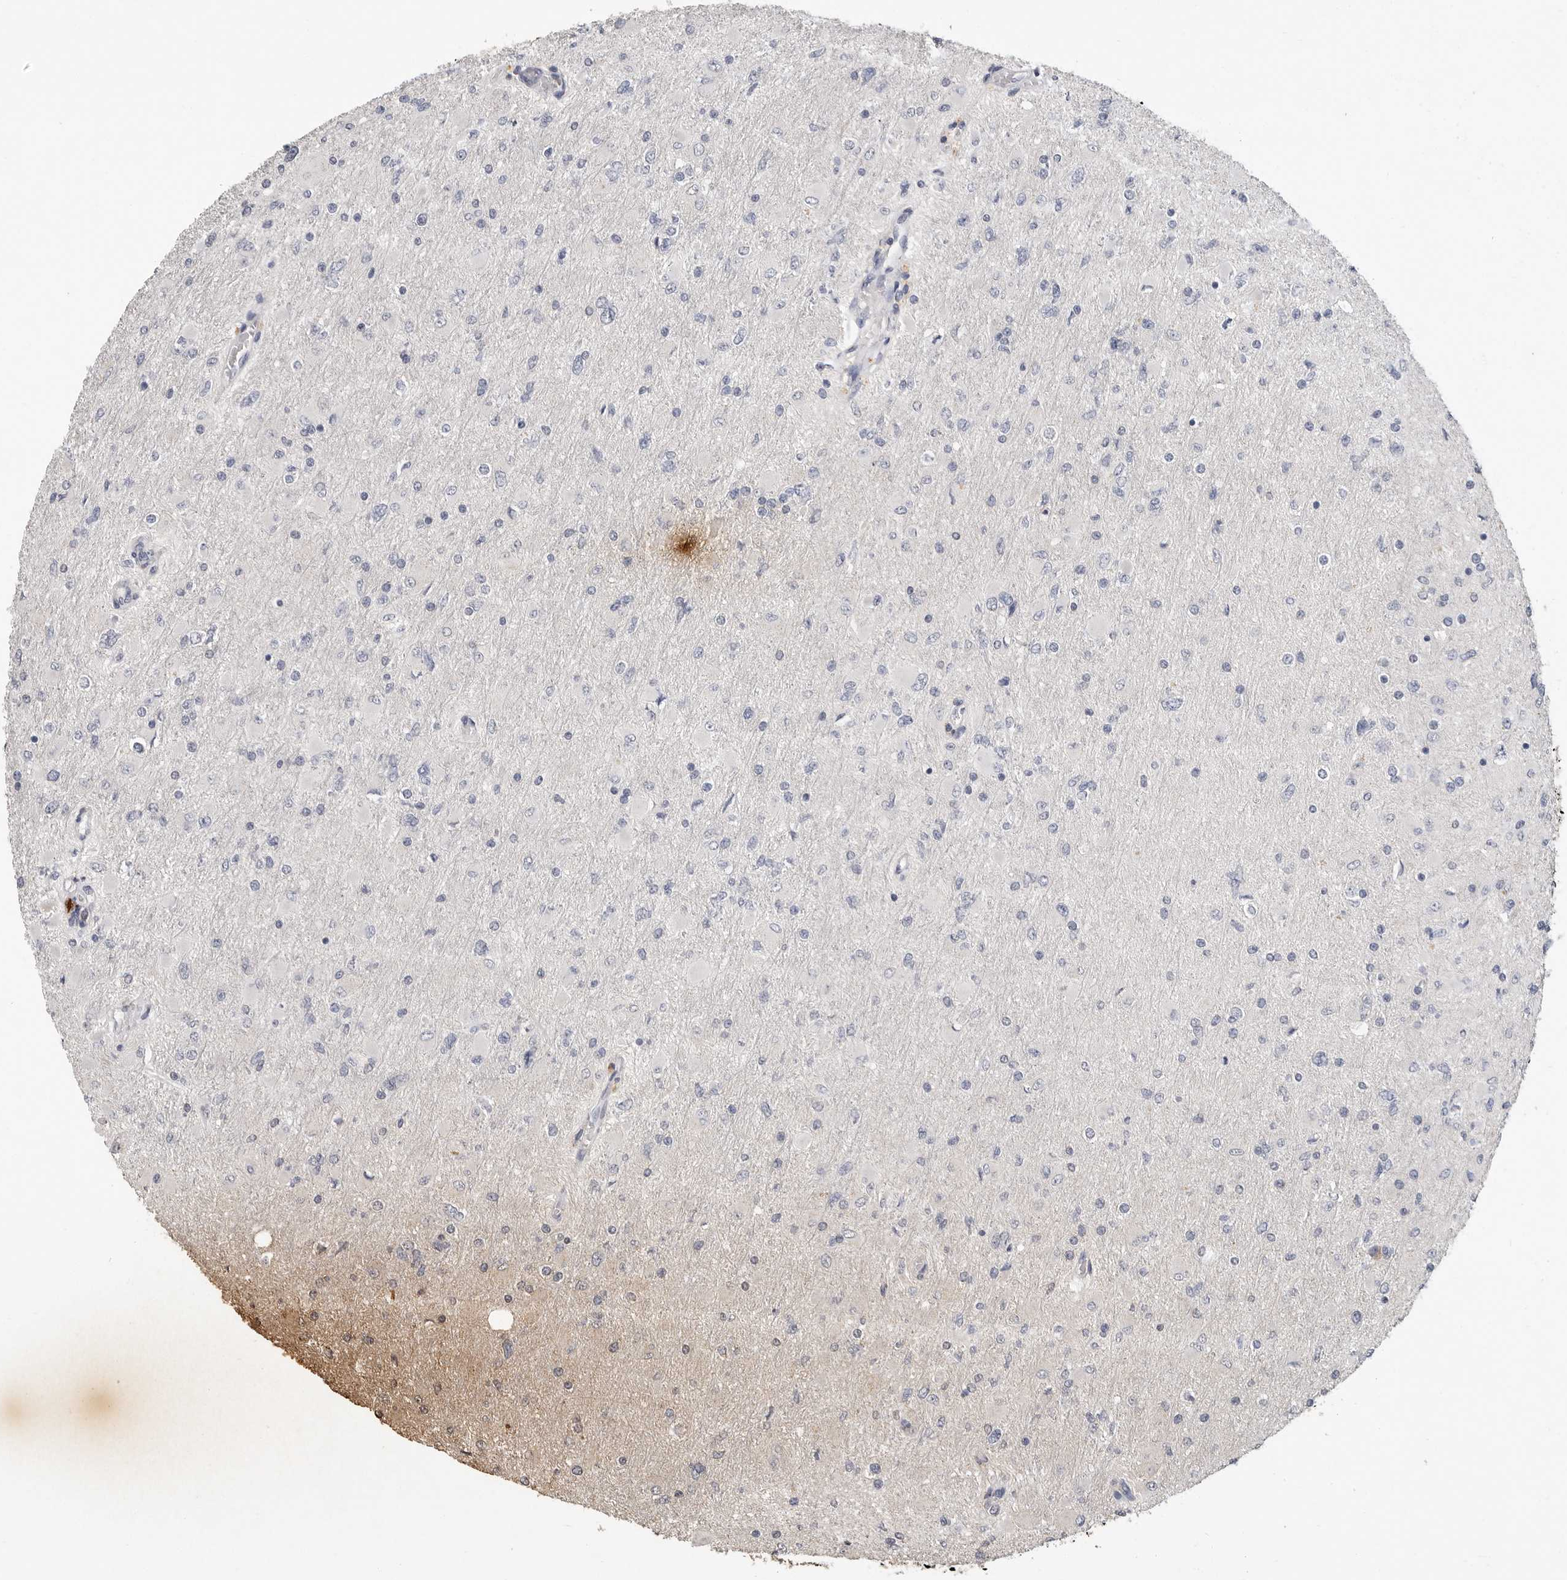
{"staining": {"intensity": "negative", "quantity": "none", "location": "none"}, "tissue": "glioma", "cell_type": "Tumor cells", "image_type": "cancer", "snomed": [{"axis": "morphology", "description": "Glioma, malignant, High grade"}, {"axis": "topography", "description": "Cerebral cortex"}], "caption": "Tumor cells show no significant staining in high-grade glioma (malignant).", "gene": "LTBR", "patient": {"sex": "female", "age": 36}}